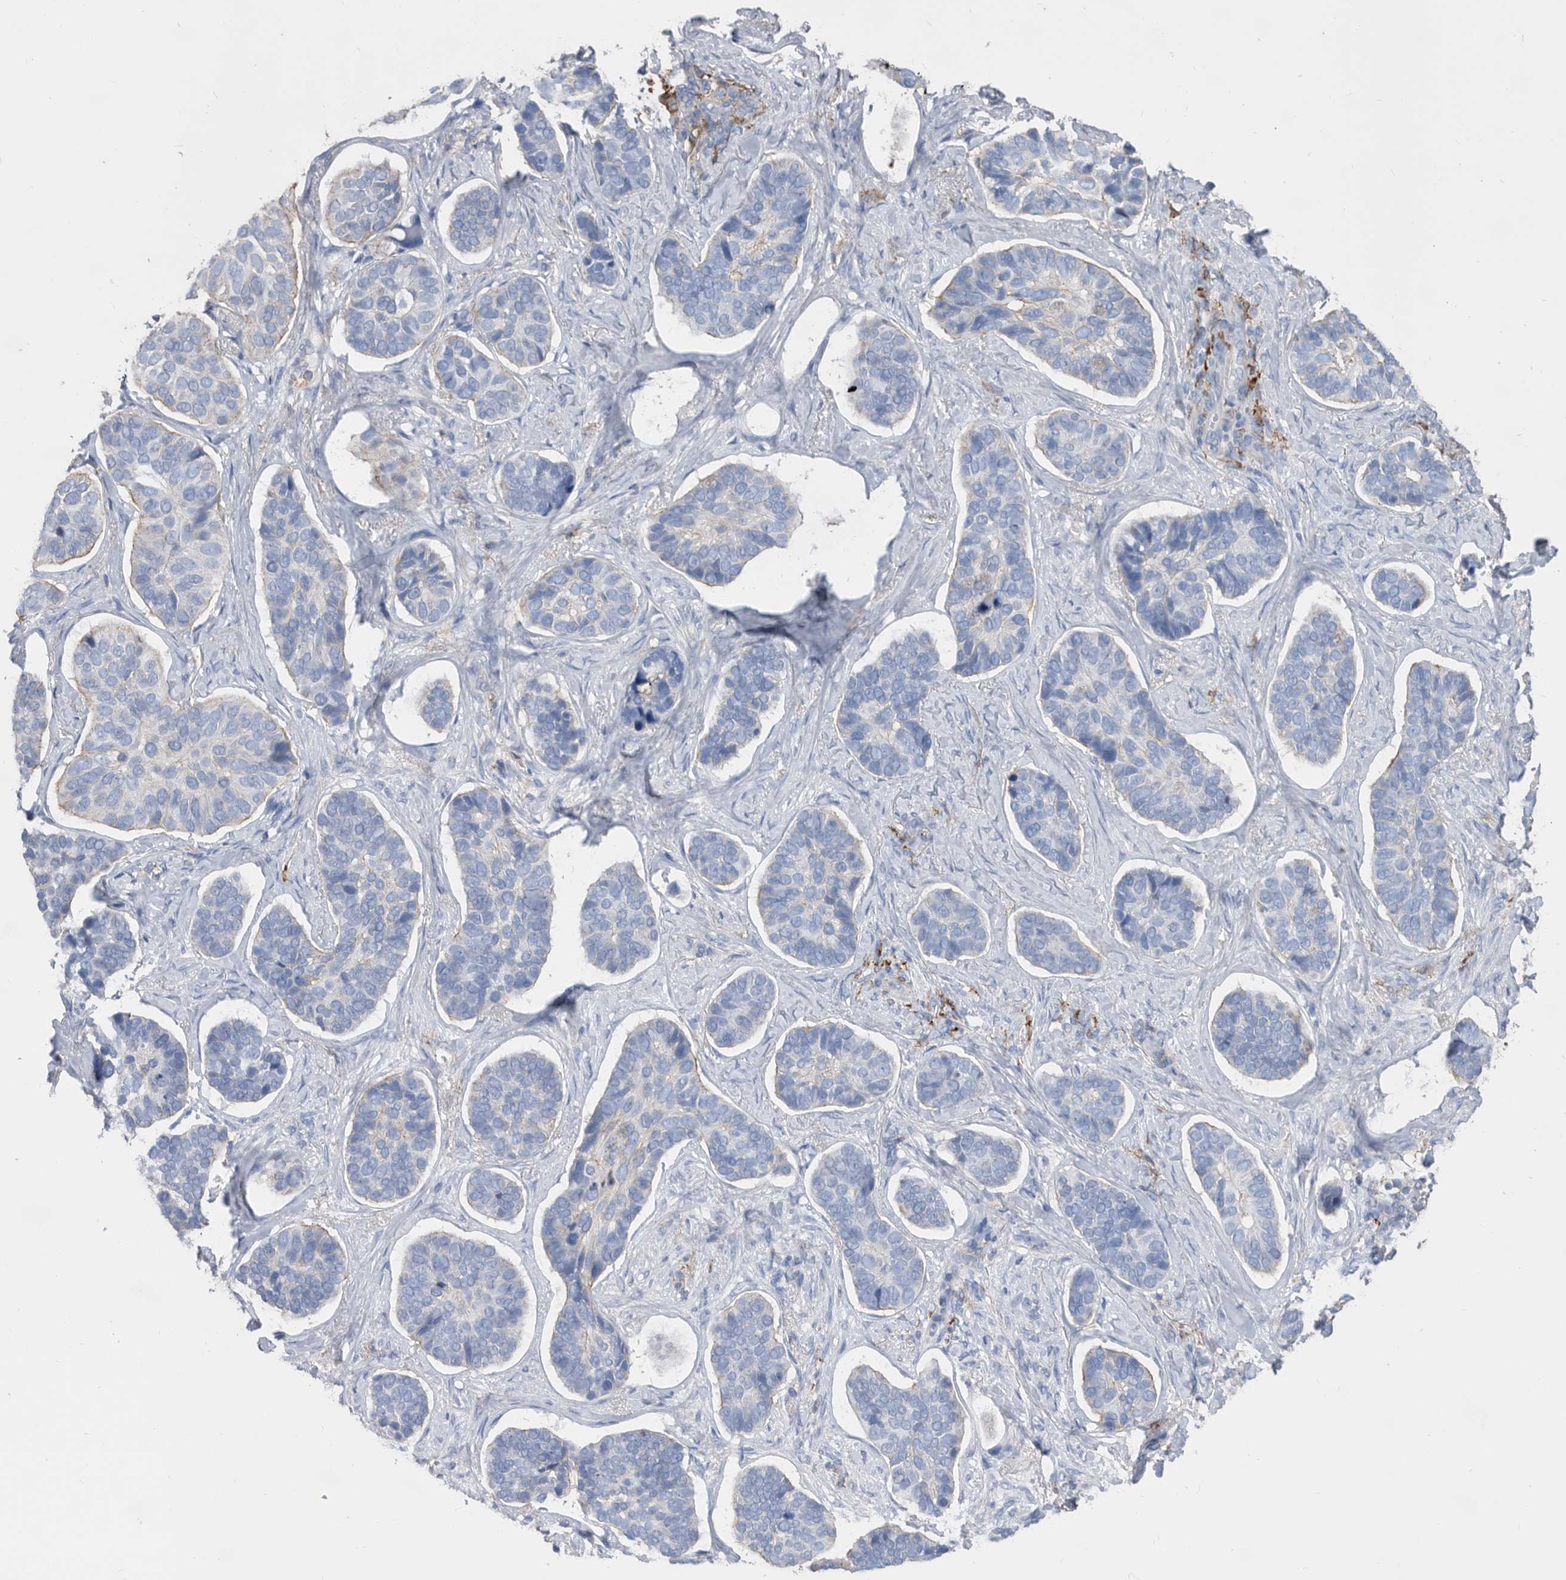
{"staining": {"intensity": "negative", "quantity": "none", "location": "none"}, "tissue": "skin cancer", "cell_type": "Tumor cells", "image_type": "cancer", "snomed": [{"axis": "morphology", "description": "Basal cell carcinoma"}, {"axis": "topography", "description": "Skin"}], "caption": "IHC histopathology image of human skin basal cell carcinoma stained for a protein (brown), which exhibits no positivity in tumor cells.", "gene": "MS4A4A", "patient": {"sex": "male", "age": 62}}